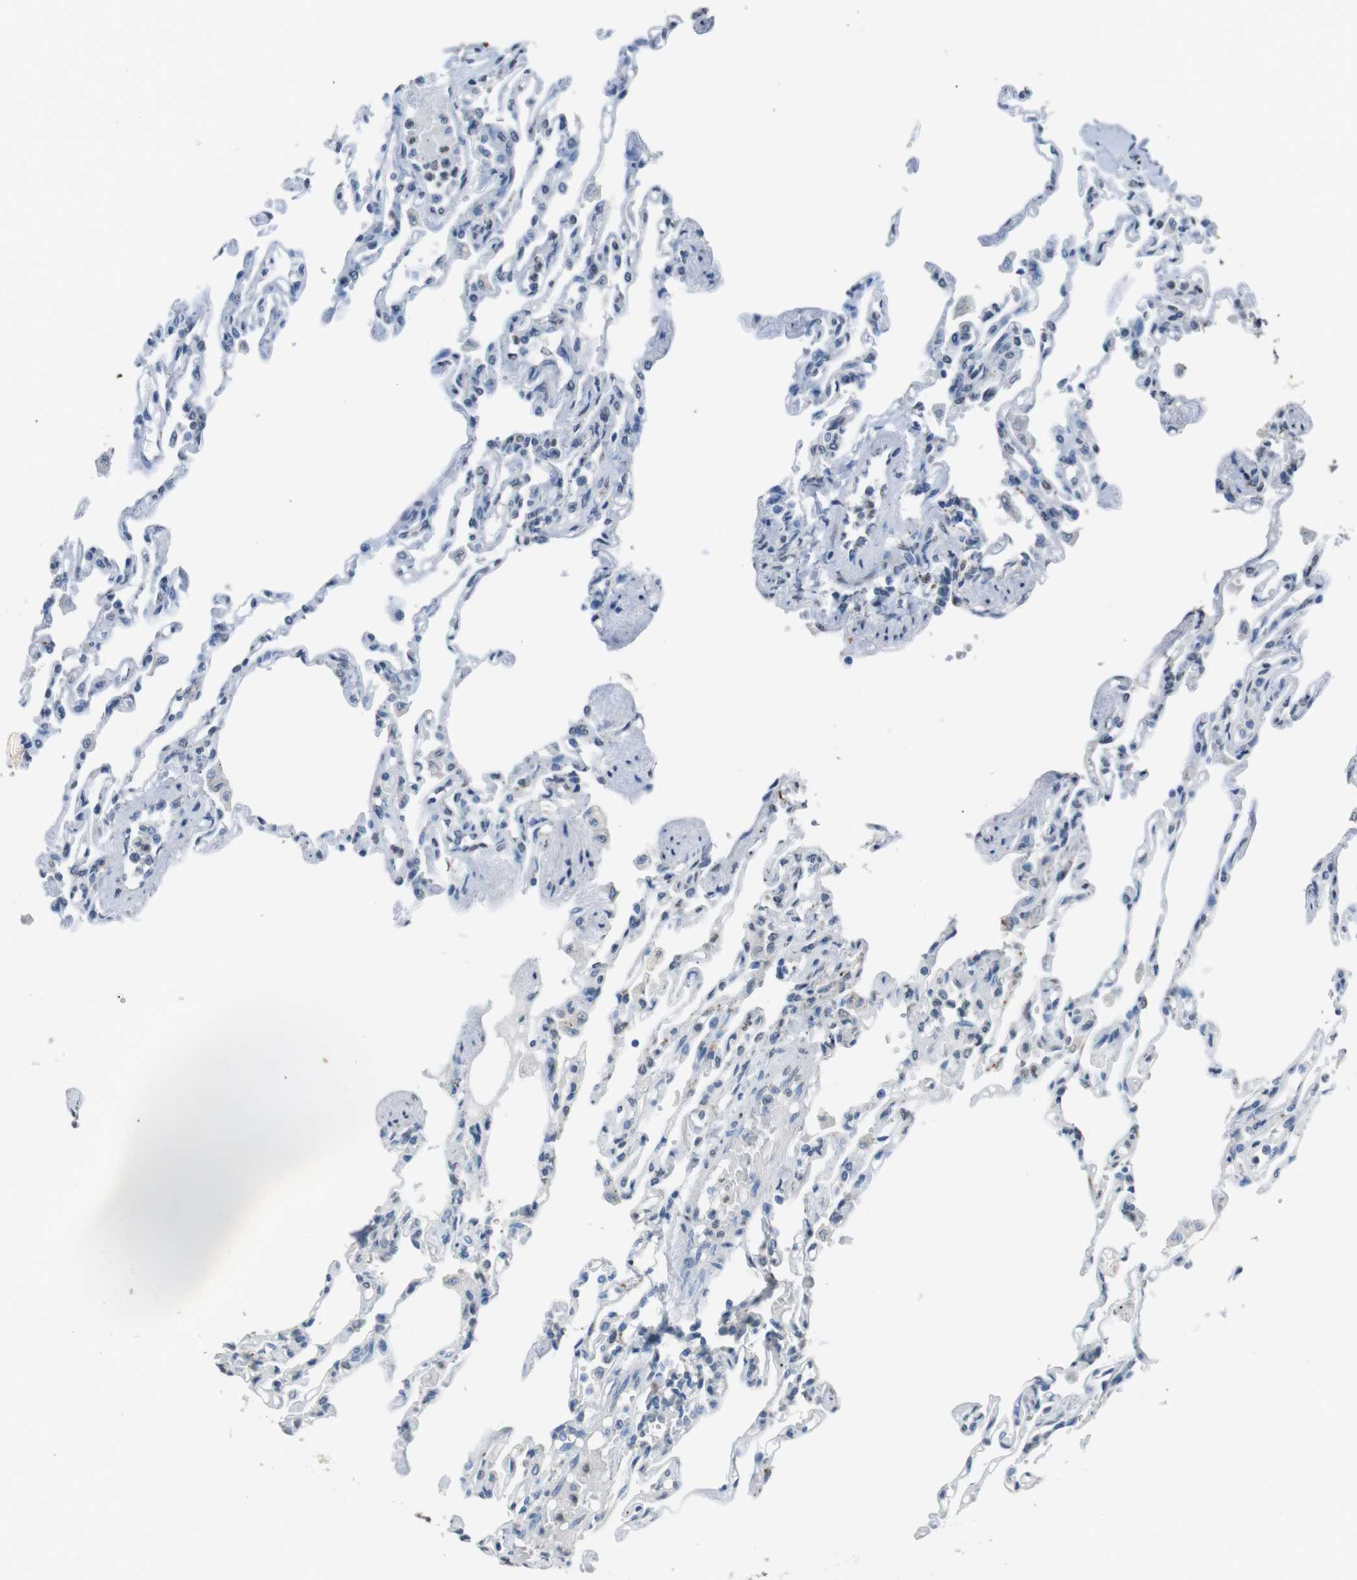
{"staining": {"intensity": "negative", "quantity": "none", "location": "none"}, "tissue": "lung", "cell_type": "Alveolar cells", "image_type": "normal", "snomed": [{"axis": "morphology", "description": "Normal tissue, NOS"}, {"axis": "topography", "description": "Lung"}], "caption": "Lung stained for a protein using immunohistochemistry (IHC) shows no staining alveolar cells.", "gene": "STBD1", "patient": {"sex": "male", "age": 21}}